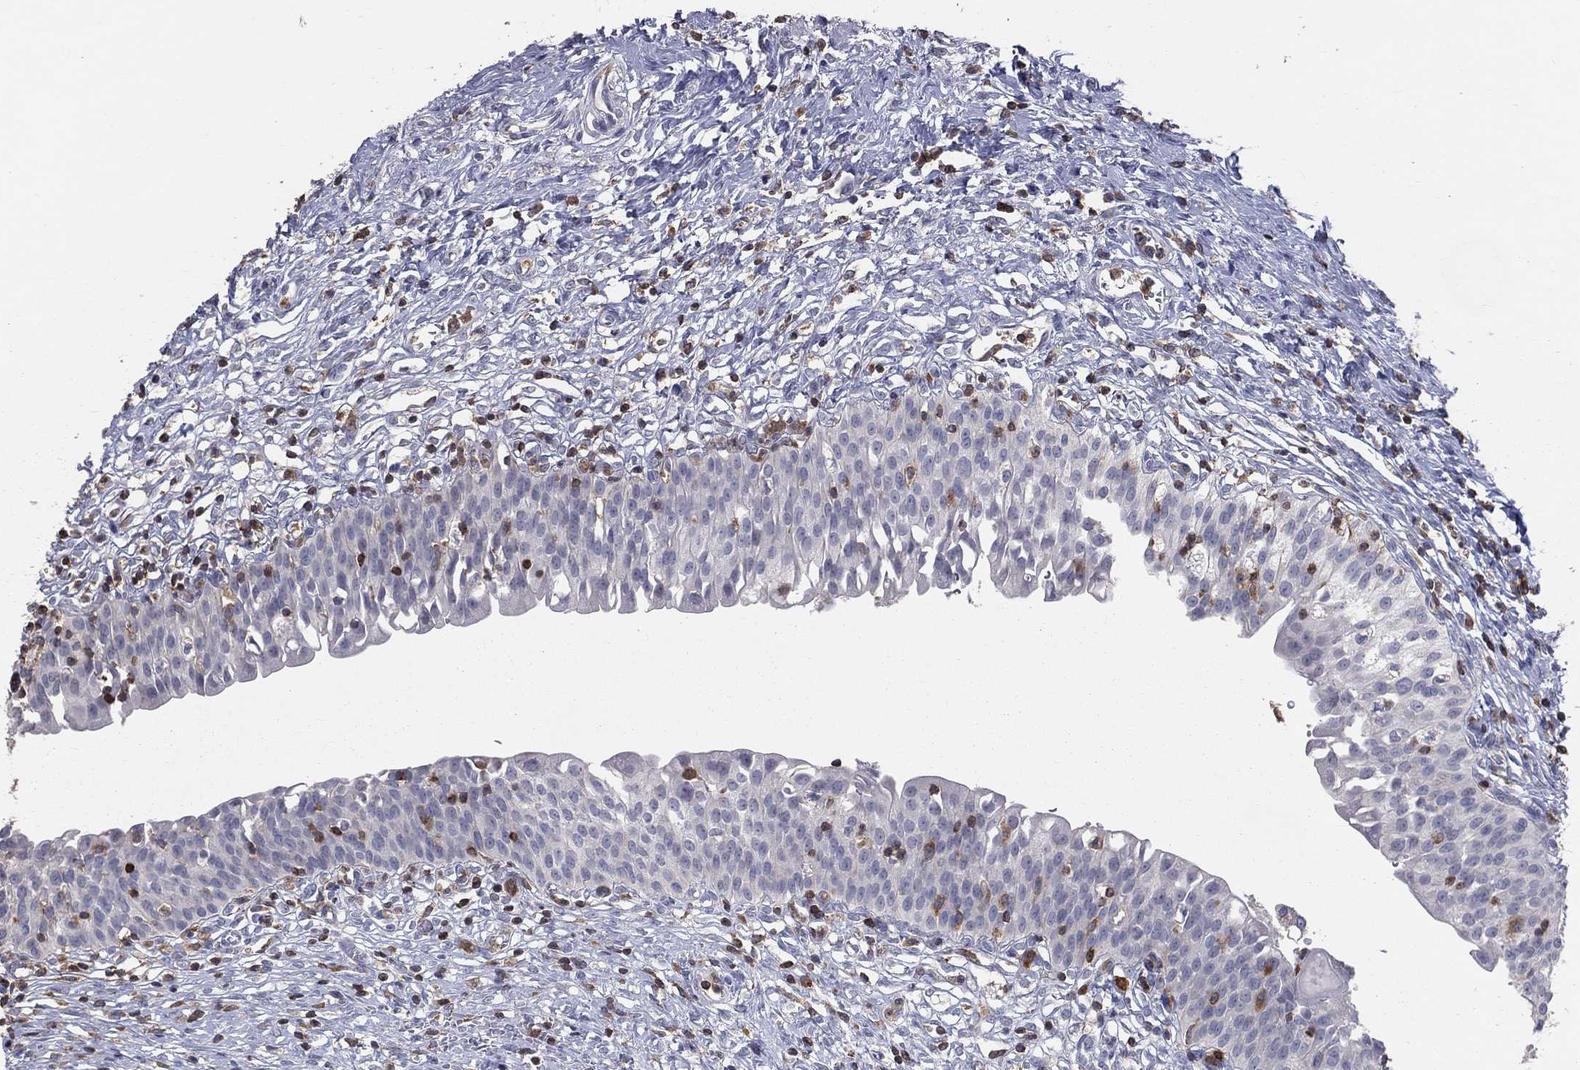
{"staining": {"intensity": "negative", "quantity": "none", "location": "none"}, "tissue": "urinary bladder", "cell_type": "Urothelial cells", "image_type": "normal", "snomed": [{"axis": "morphology", "description": "Normal tissue, NOS"}, {"axis": "topography", "description": "Urinary bladder"}], "caption": "This histopathology image is of benign urinary bladder stained with immunohistochemistry (IHC) to label a protein in brown with the nuclei are counter-stained blue. There is no positivity in urothelial cells.", "gene": "PSTPIP1", "patient": {"sex": "male", "age": 76}}